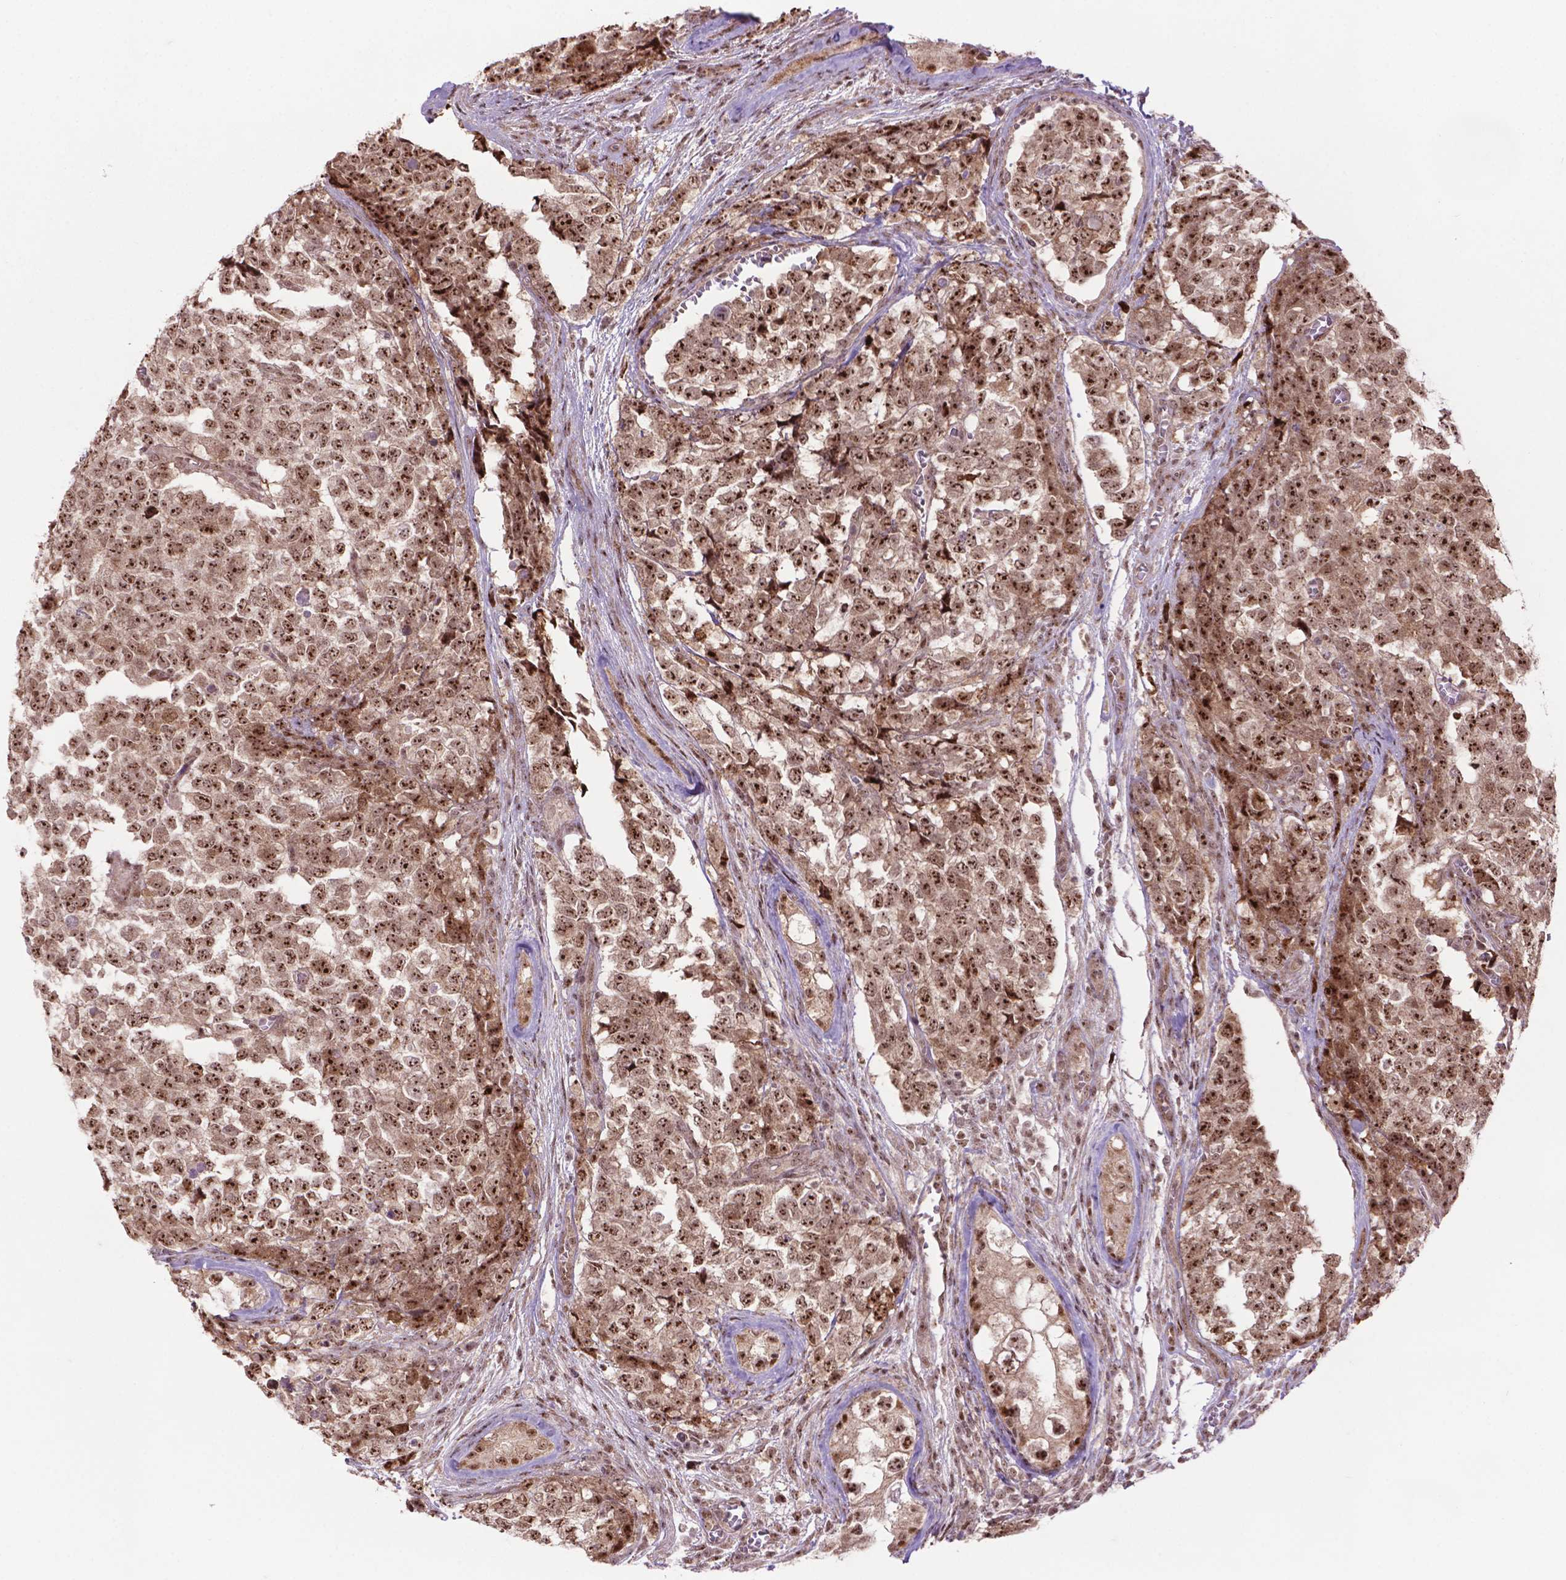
{"staining": {"intensity": "moderate", "quantity": ">75%", "location": "cytoplasmic/membranous,nuclear"}, "tissue": "testis cancer", "cell_type": "Tumor cells", "image_type": "cancer", "snomed": [{"axis": "morphology", "description": "Carcinoma, Embryonal, NOS"}, {"axis": "topography", "description": "Testis"}], "caption": "Human embryonal carcinoma (testis) stained with a protein marker displays moderate staining in tumor cells.", "gene": "CSNK2A1", "patient": {"sex": "male", "age": 23}}